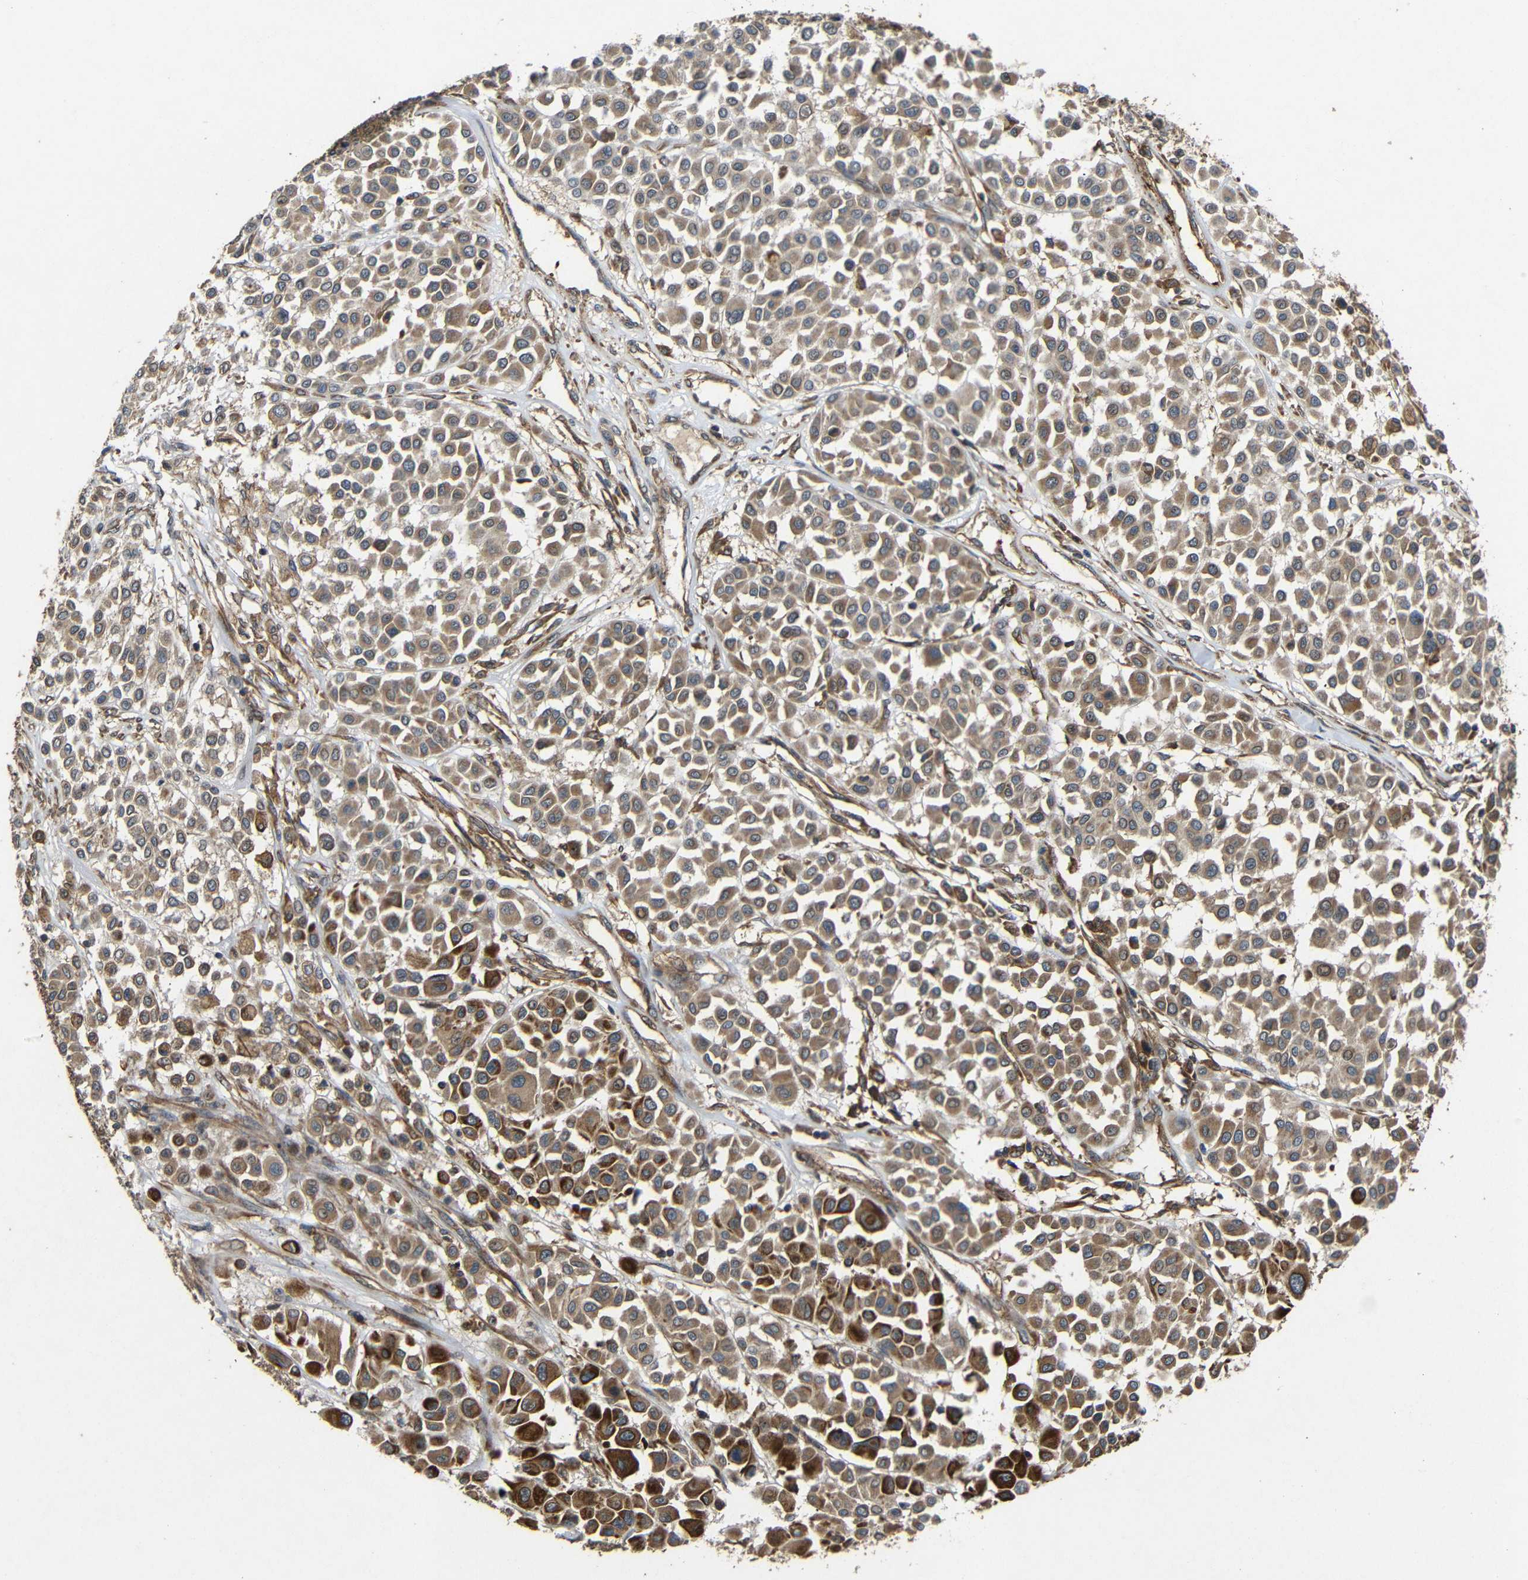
{"staining": {"intensity": "moderate", "quantity": ">75%", "location": "cytoplasmic/membranous"}, "tissue": "melanoma", "cell_type": "Tumor cells", "image_type": "cancer", "snomed": [{"axis": "morphology", "description": "Malignant melanoma, Metastatic site"}, {"axis": "topography", "description": "Soft tissue"}], "caption": "IHC of melanoma shows medium levels of moderate cytoplasmic/membranous staining in approximately >75% of tumor cells.", "gene": "EIF2S1", "patient": {"sex": "male", "age": 41}}